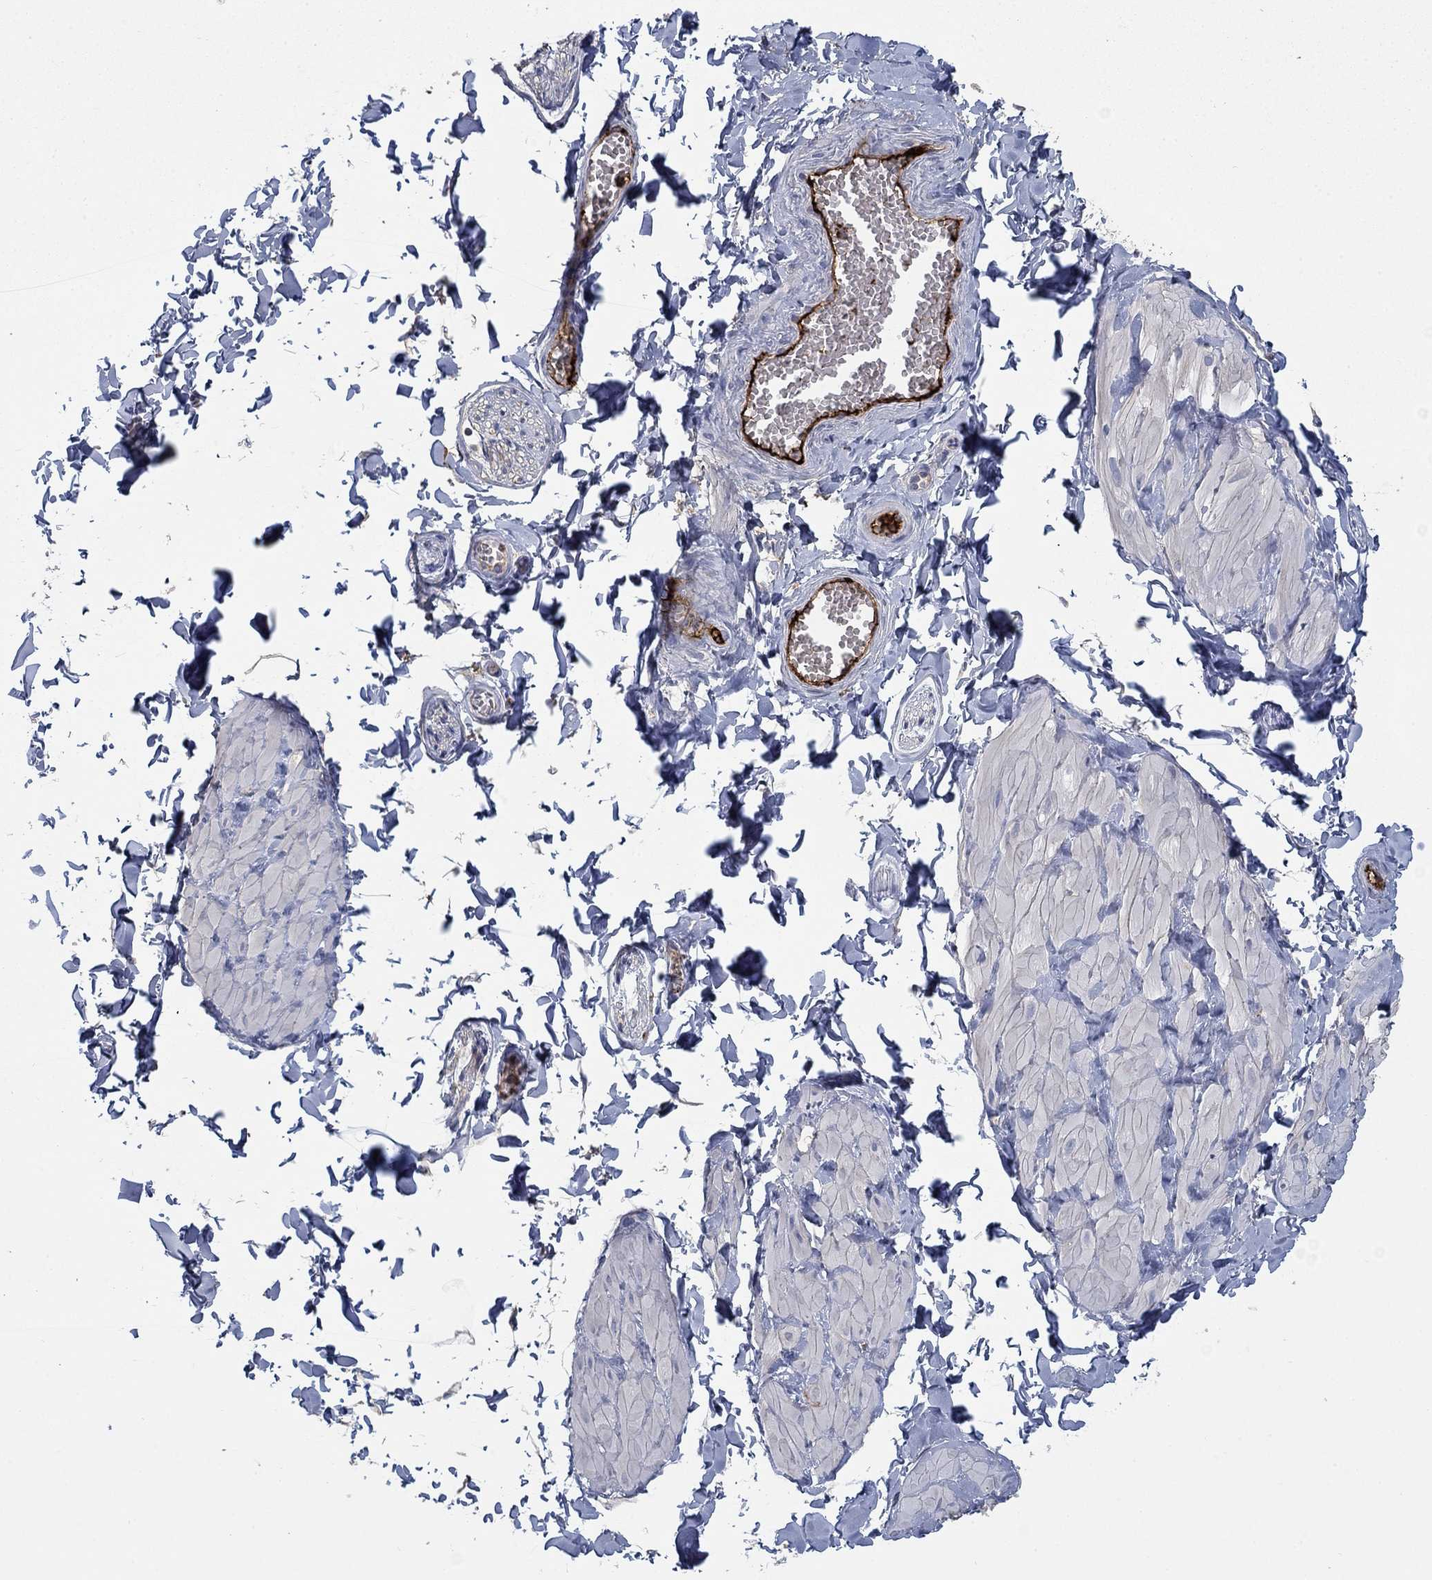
{"staining": {"intensity": "moderate", "quantity": "<25%", "location": "cytoplasmic/membranous"}, "tissue": "adipose tissue", "cell_type": "Adipocytes", "image_type": "normal", "snomed": [{"axis": "morphology", "description": "Normal tissue, NOS"}, {"axis": "topography", "description": "Smooth muscle"}, {"axis": "topography", "description": "Peripheral nerve tissue"}], "caption": "The photomicrograph demonstrates immunohistochemical staining of benign adipose tissue. There is moderate cytoplasmic/membranous positivity is appreciated in approximately <25% of adipocytes.", "gene": "APOC3", "patient": {"sex": "male", "age": 22}}